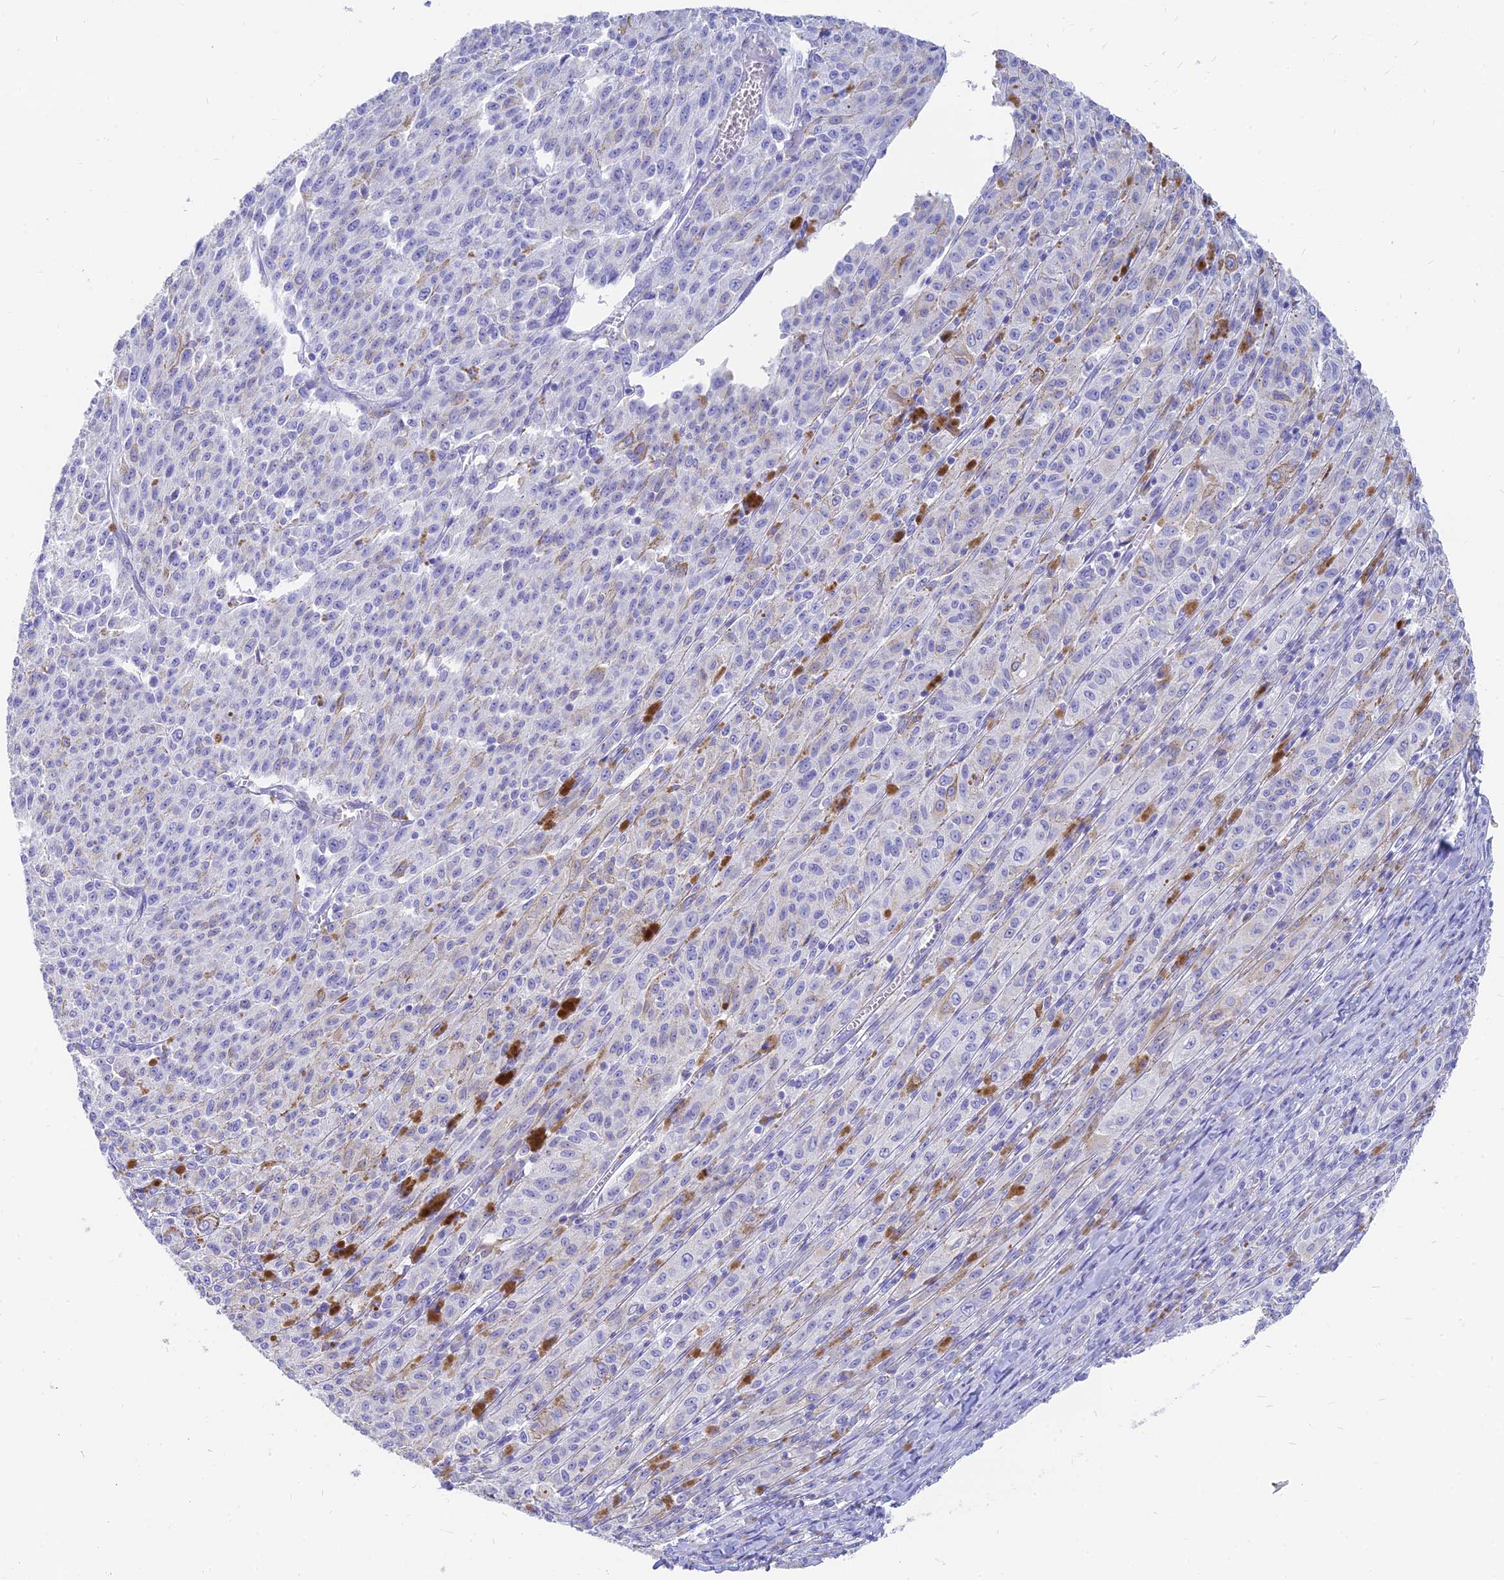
{"staining": {"intensity": "negative", "quantity": "none", "location": "none"}, "tissue": "melanoma", "cell_type": "Tumor cells", "image_type": "cancer", "snomed": [{"axis": "morphology", "description": "Malignant melanoma, NOS"}, {"axis": "topography", "description": "Skin"}], "caption": "Immunohistochemistry (IHC) of human melanoma displays no staining in tumor cells.", "gene": "SLC36A2", "patient": {"sex": "female", "age": 52}}